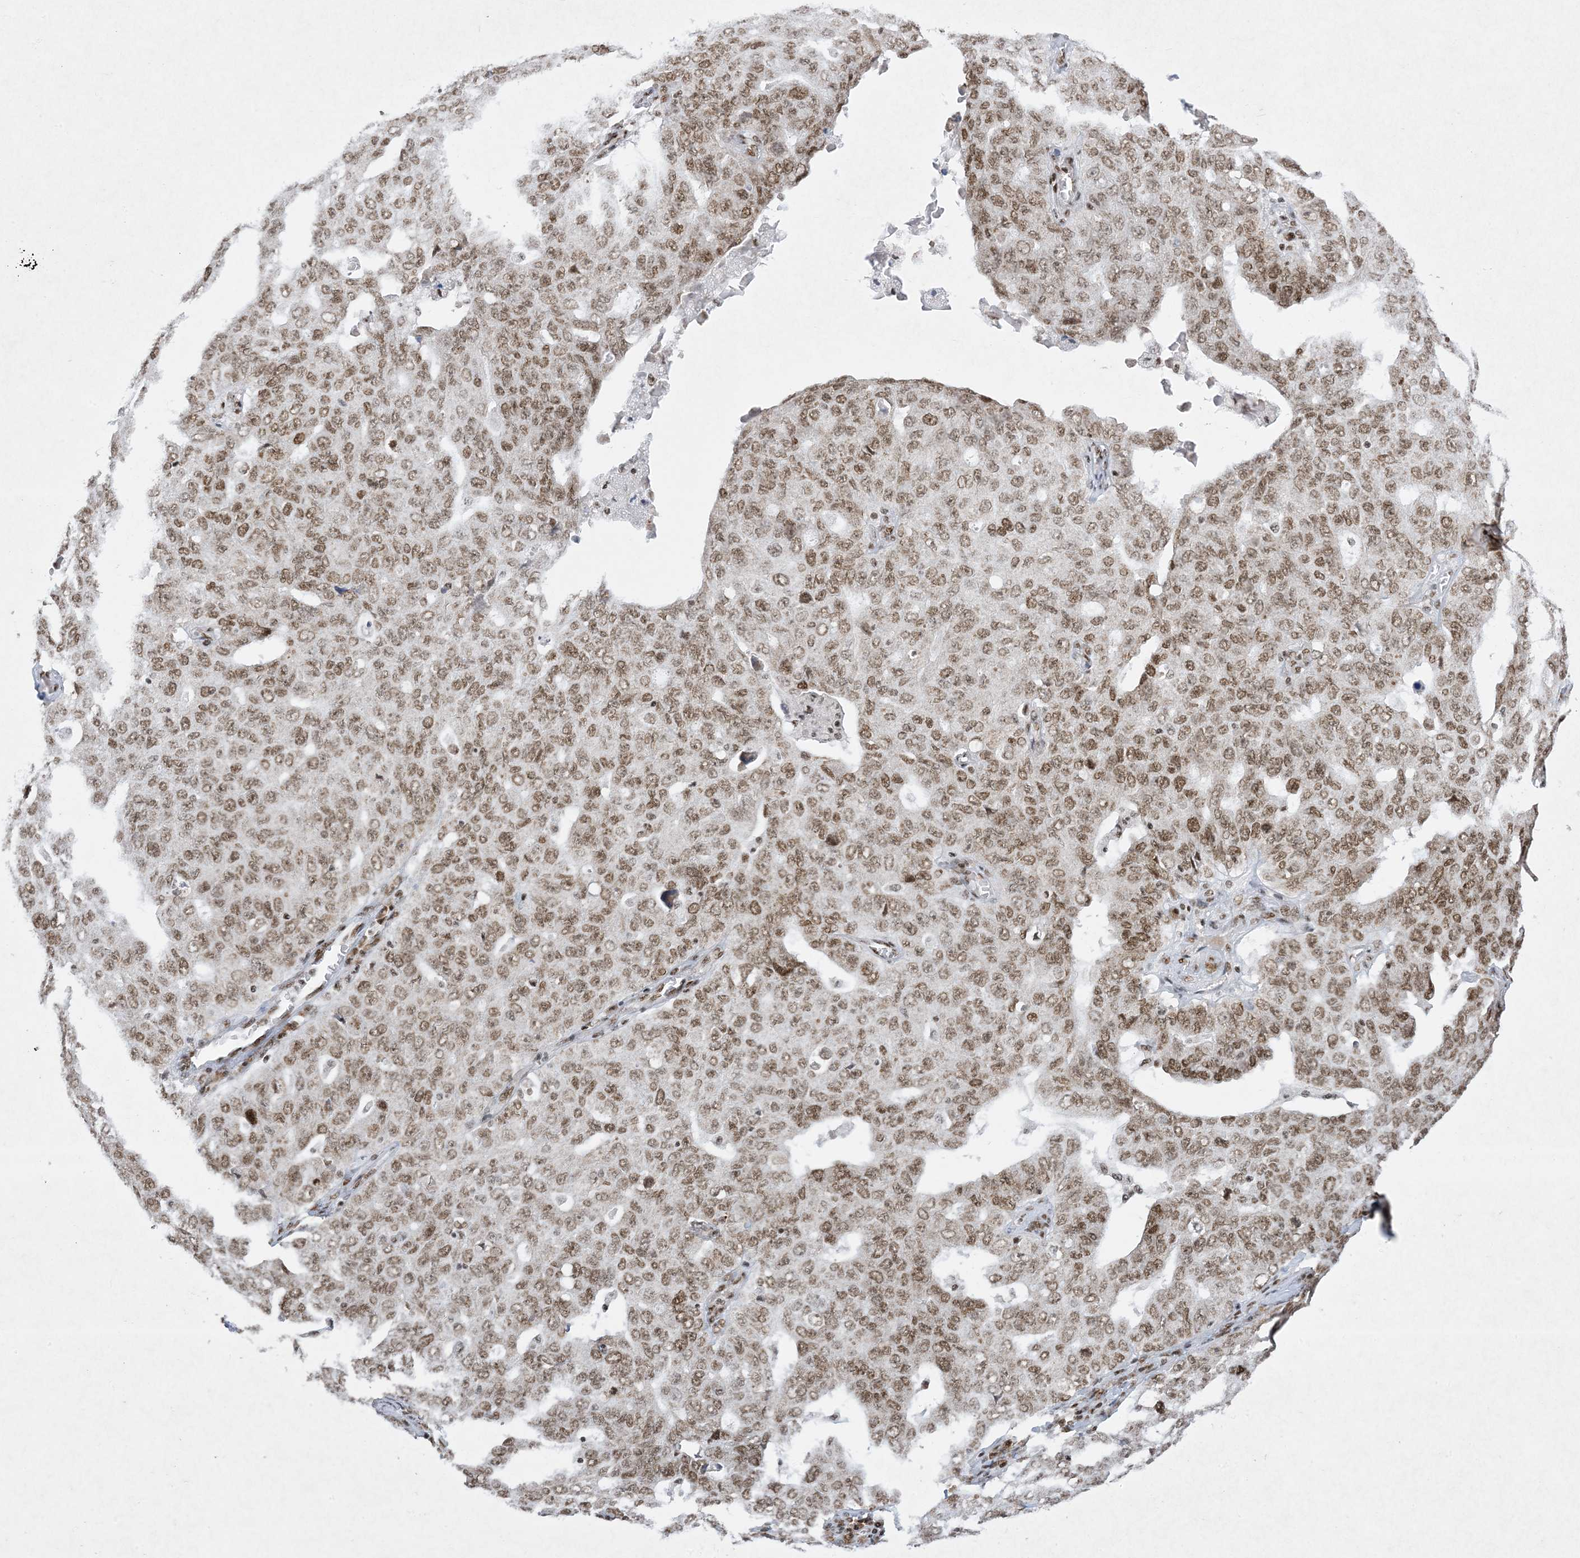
{"staining": {"intensity": "moderate", "quantity": ">75%", "location": "nuclear"}, "tissue": "ovarian cancer", "cell_type": "Tumor cells", "image_type": "cancer", "snomed": [{"axis": "morphology", "description": "Carcinoma, endometroid"}, {"axis": "topography", "description": "Ovary"}], "caption": "Ovarian cancer (endometroid carcinoma) was stained to show a protein in brown. There is medium levels of moderate nuclear staining in about >75% of tumor cells. (Brightfield microscopy of DAB IHC at high magnification).", "gene": "PKNOX2", "patient": {"sex": "female", "age": 62}}